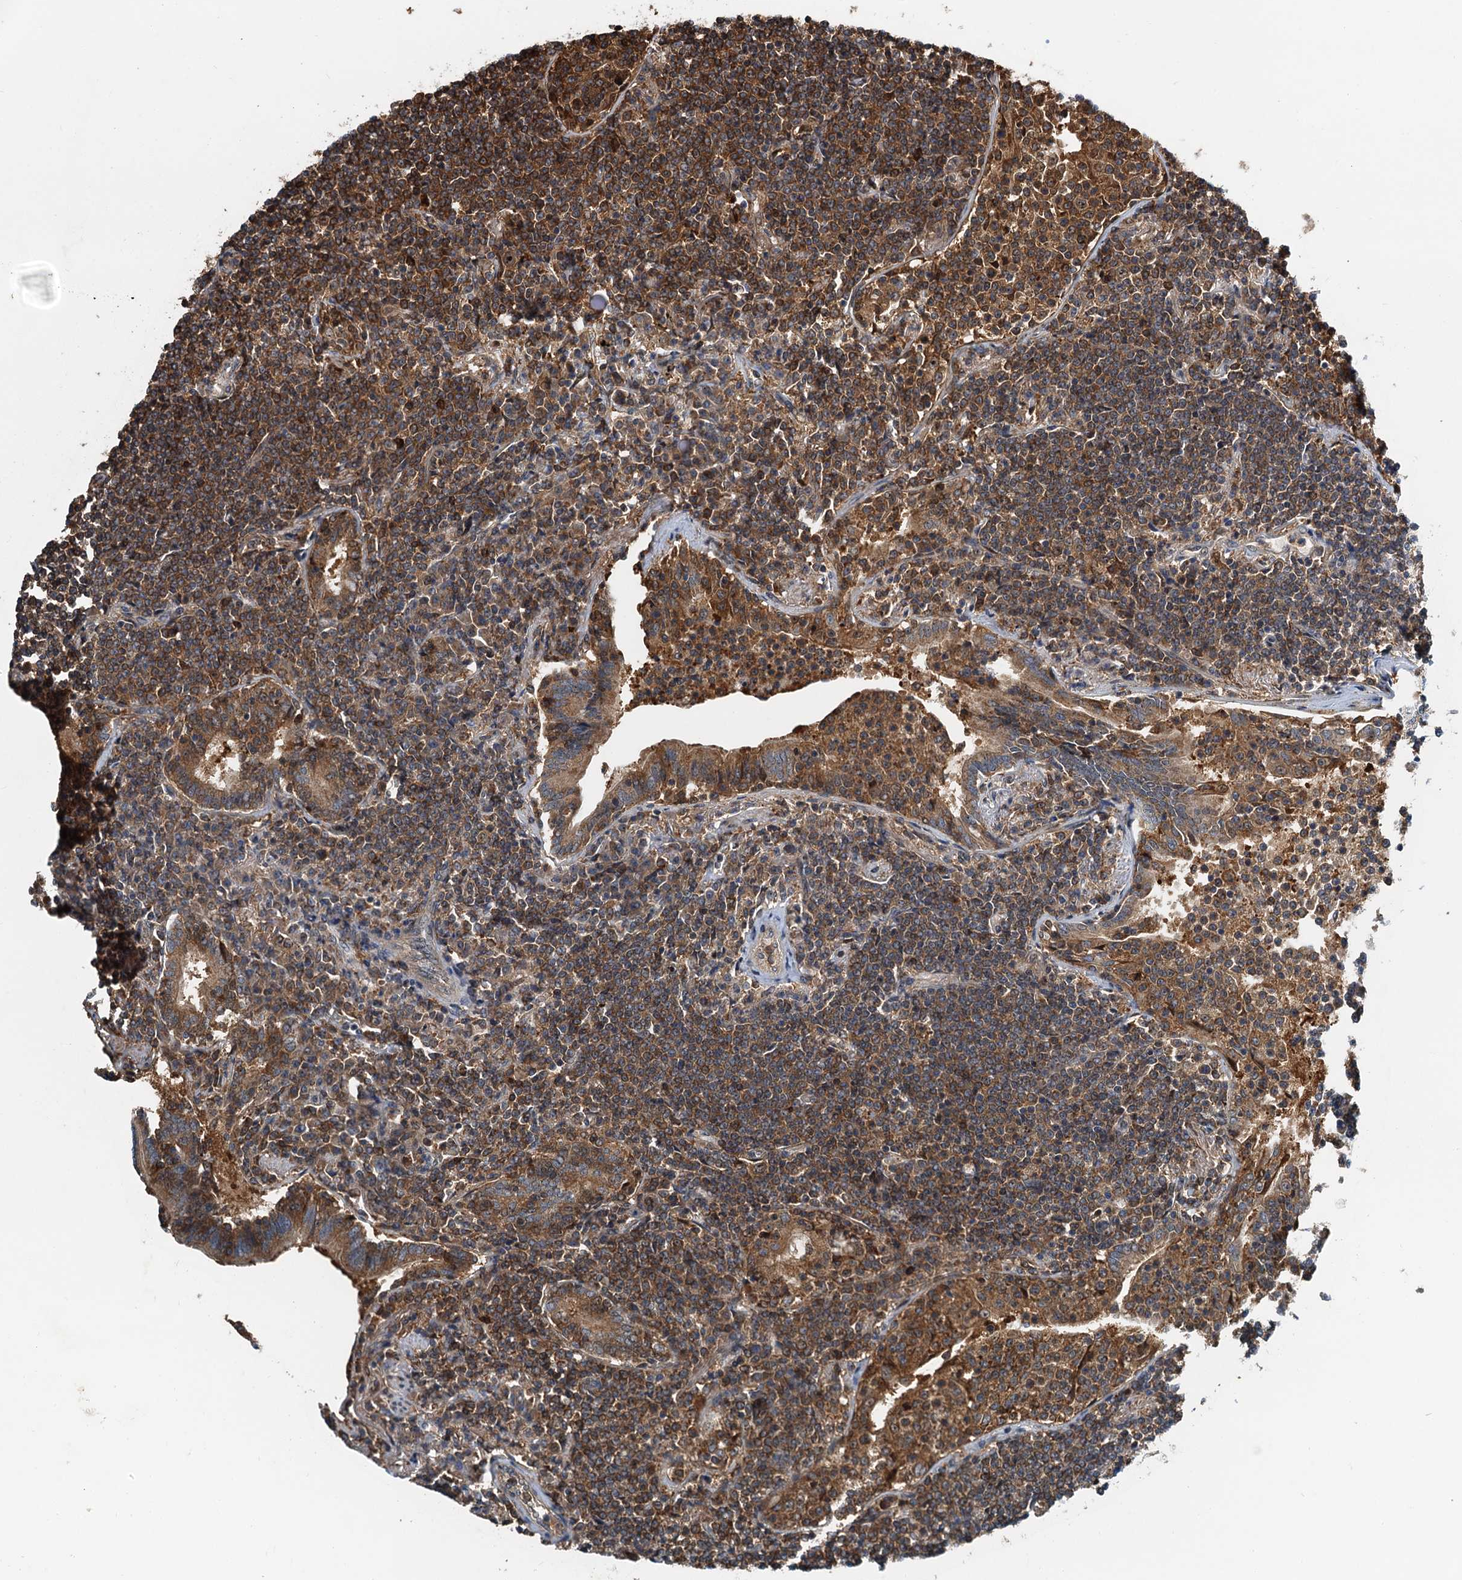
{"staining": {"intensity": "strong", "quantity": ">75%", "location": "cytoplasmic/membranous"}, "tissue": "lymphoma", "cell_type": "Tumor cells", "image_type": "cancer", "snomed": [{"axis": "morphology", "description": "Malignant lymphoma, non-Hodgkin's type, Low grade"}, {"axis": "topography", "description": "Lung"}], "caption": "Strong cytoplasmic/membranous staining for a protein is present in approximately >75% of tumor cells of lymphoma using IHC.", "gene": "USP6NL", "patient": {"sex": "female", "age": 71}}